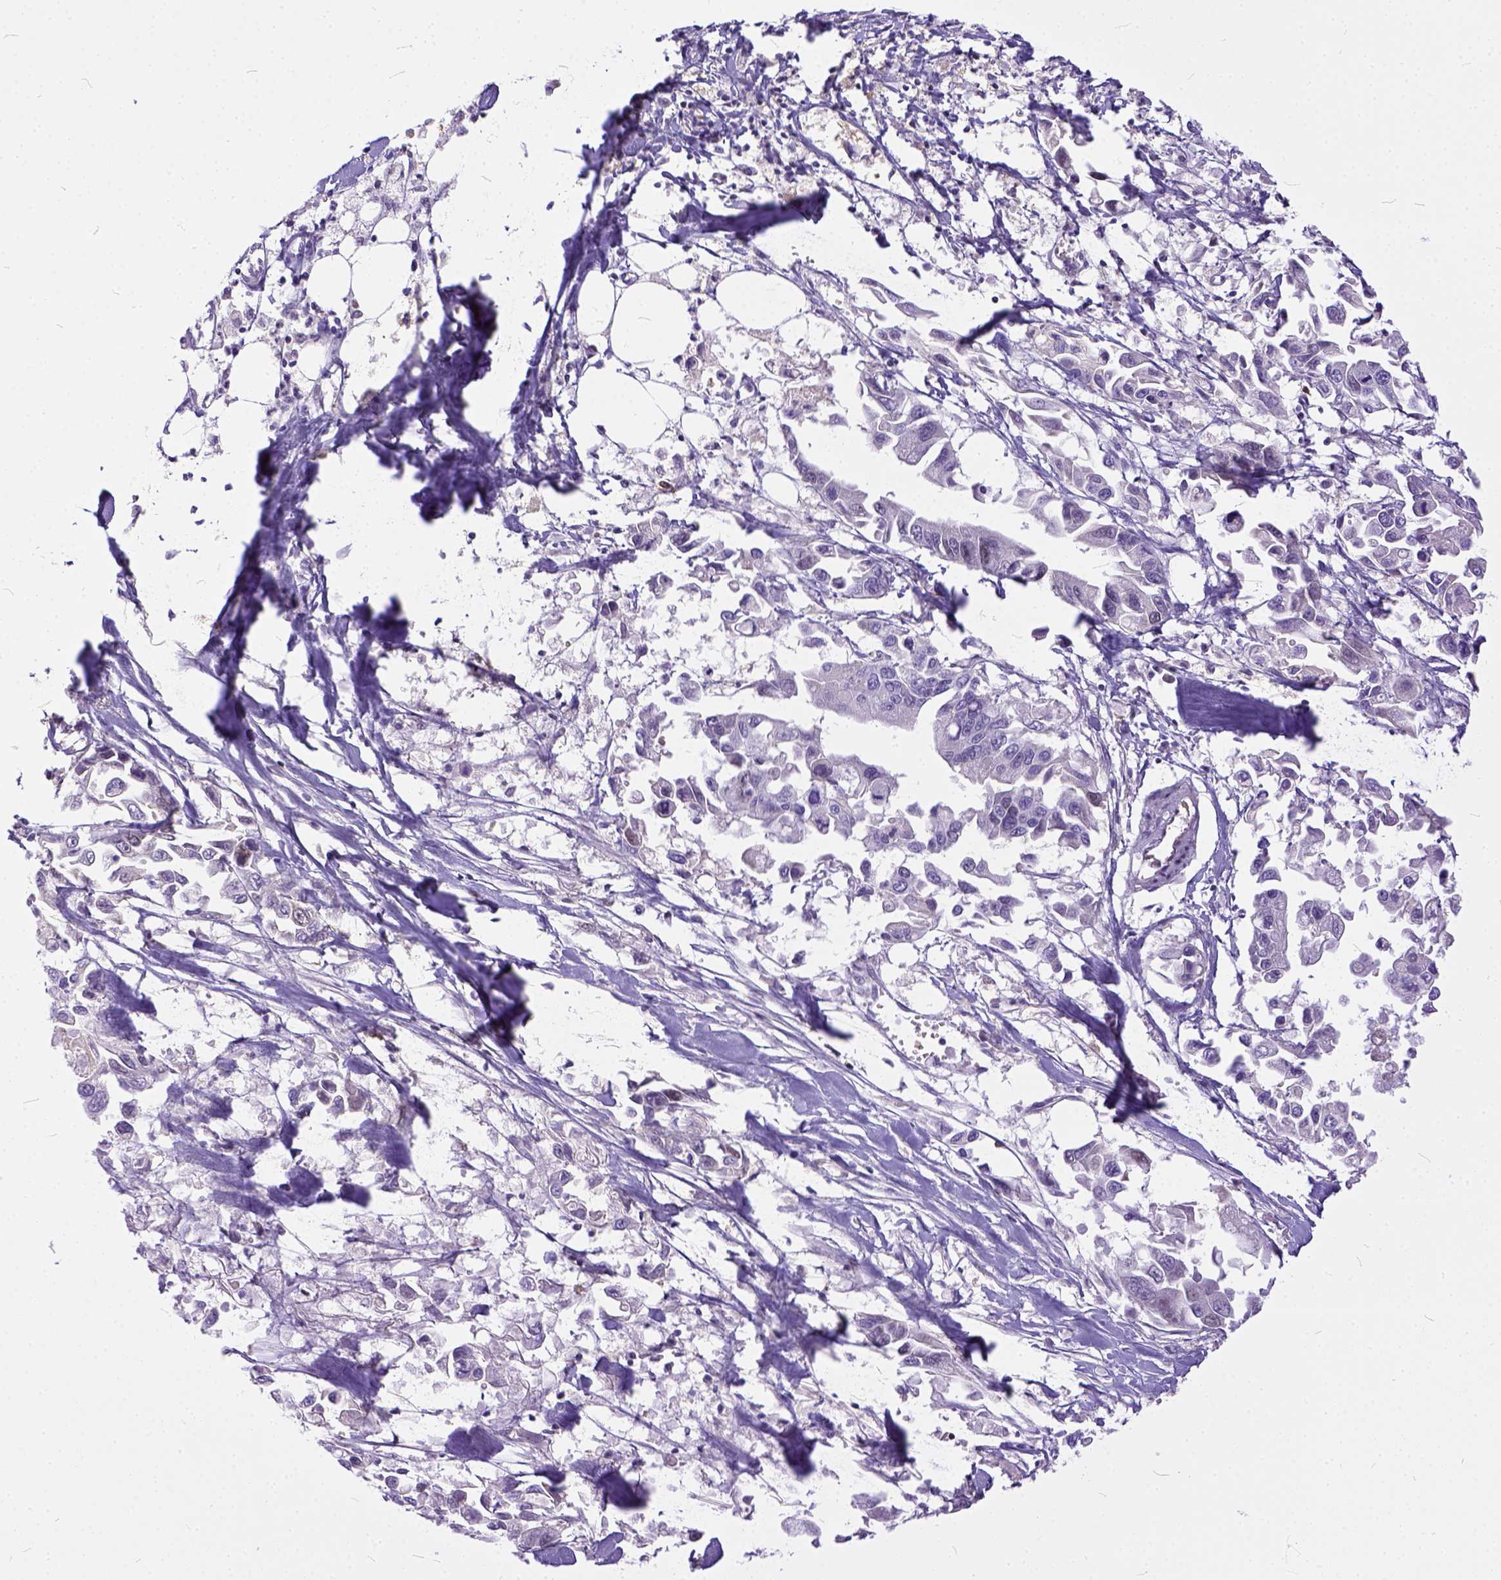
{"staining": {"intensity": "negative", "quantity": "none", "location": "none"}, "tissue": "pancreatic cancer", "cell_type": "Tumor cells", "image_type": "cancer", "snomed": [{"axis": "morphology", "description": "Adenocarcinoma, NOS"}, {"axis": "topography", "description": "Pancreas"}], "caption": "Immunohistochemical staining of human pancreatic cancer exhibits no significant expression in tumor cells.", "gene": "ERCC1", "patient": {"sex": "female", "age": 83}}